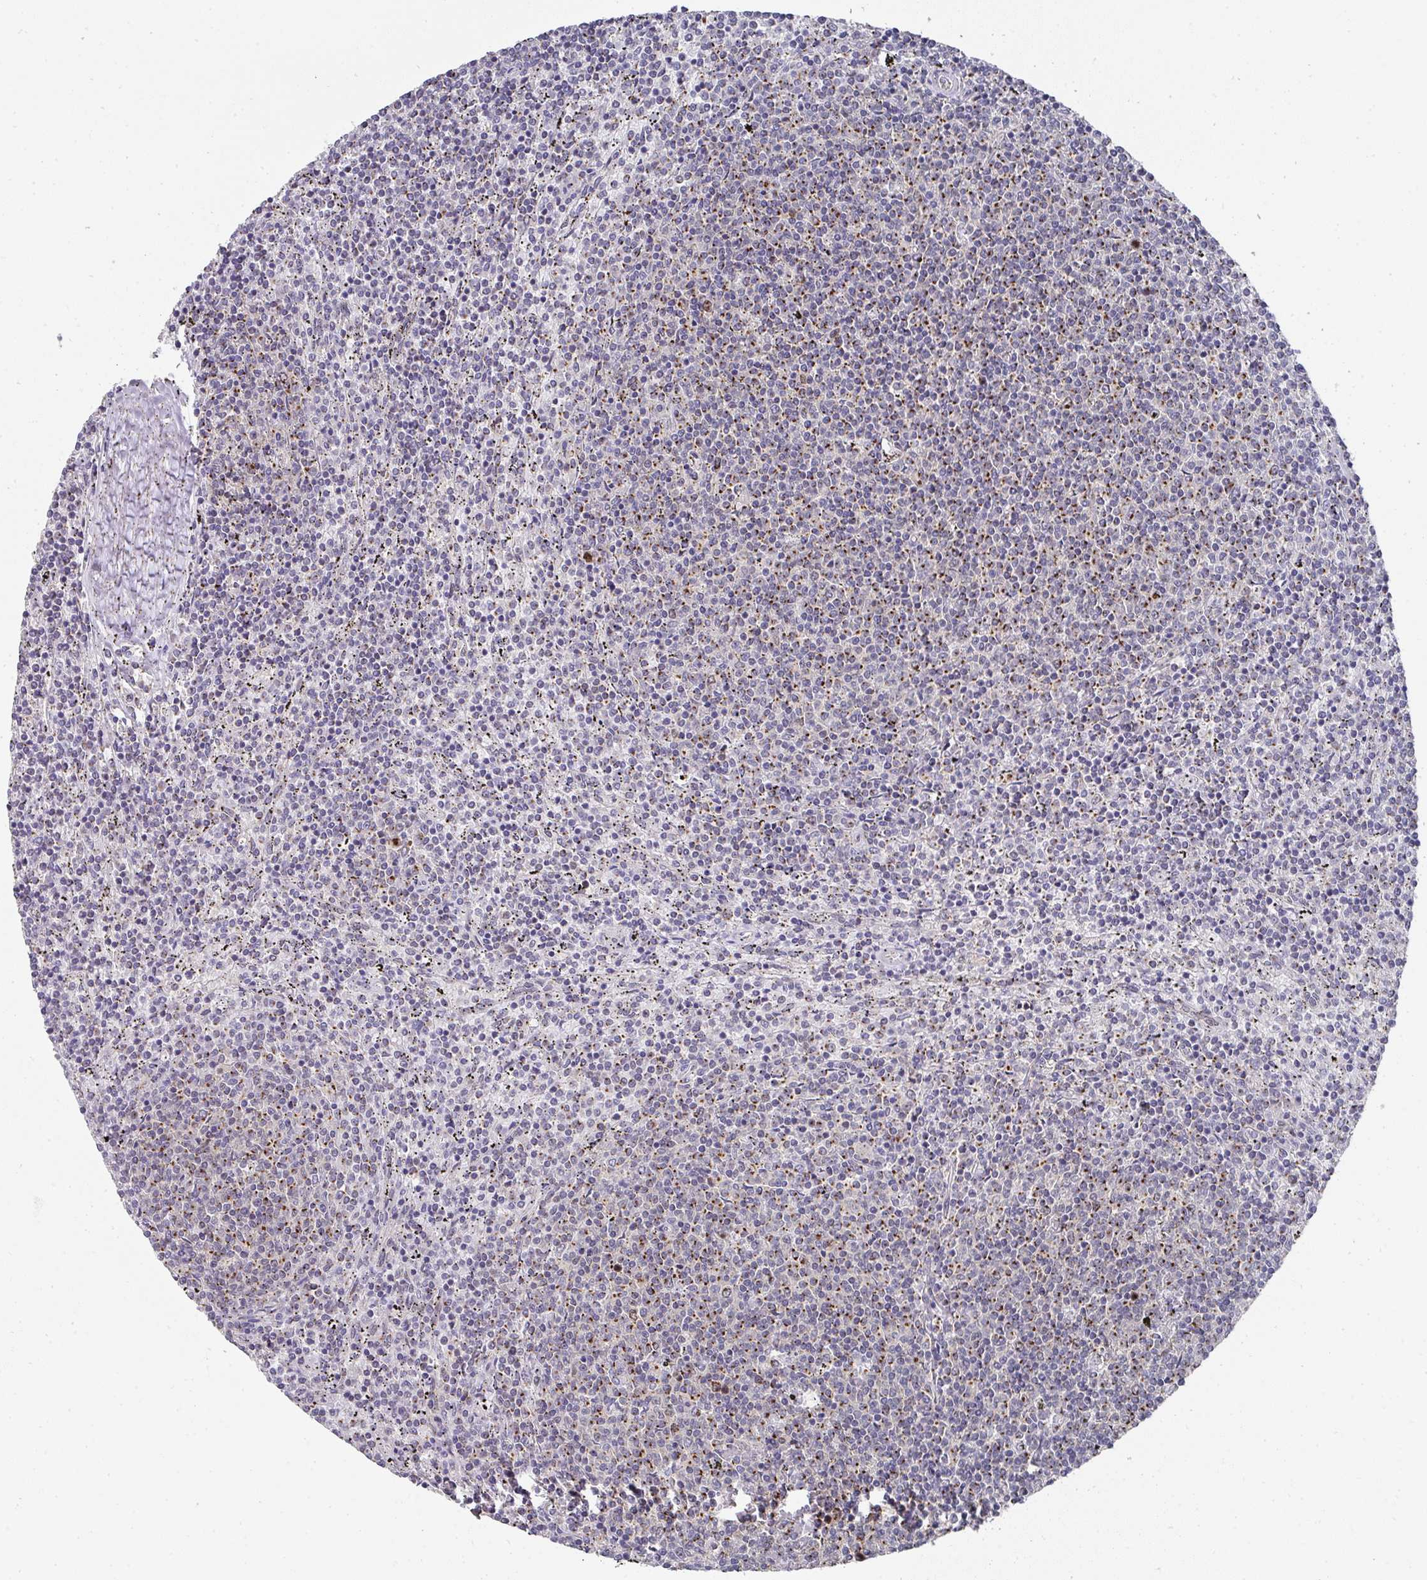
{"staining": {"intensity": "moderate", "quantity": "<25%", "location": "cytoplasmic/membranous"}, "tissue": "lymphoma", "cell_type": "Tumor cells", "image_type": "cancer", "snomed": [{"axis": "morphology", "description": "Malignant lymphoma, non-Hodgkin's type, Low grade"}, {"axis": "topography", "description": "Spleen"}], "caption": "A high-resolution histopathology image shows IHC staining of malignant lymphoma, non-Hodgkin's type (low-grade), which exhibits moderate cytoplasmic/membranous positivity in about <25% of tumor cells.", "gene": "C18orf25", "patient": {"sex": "female", "age": 50}}